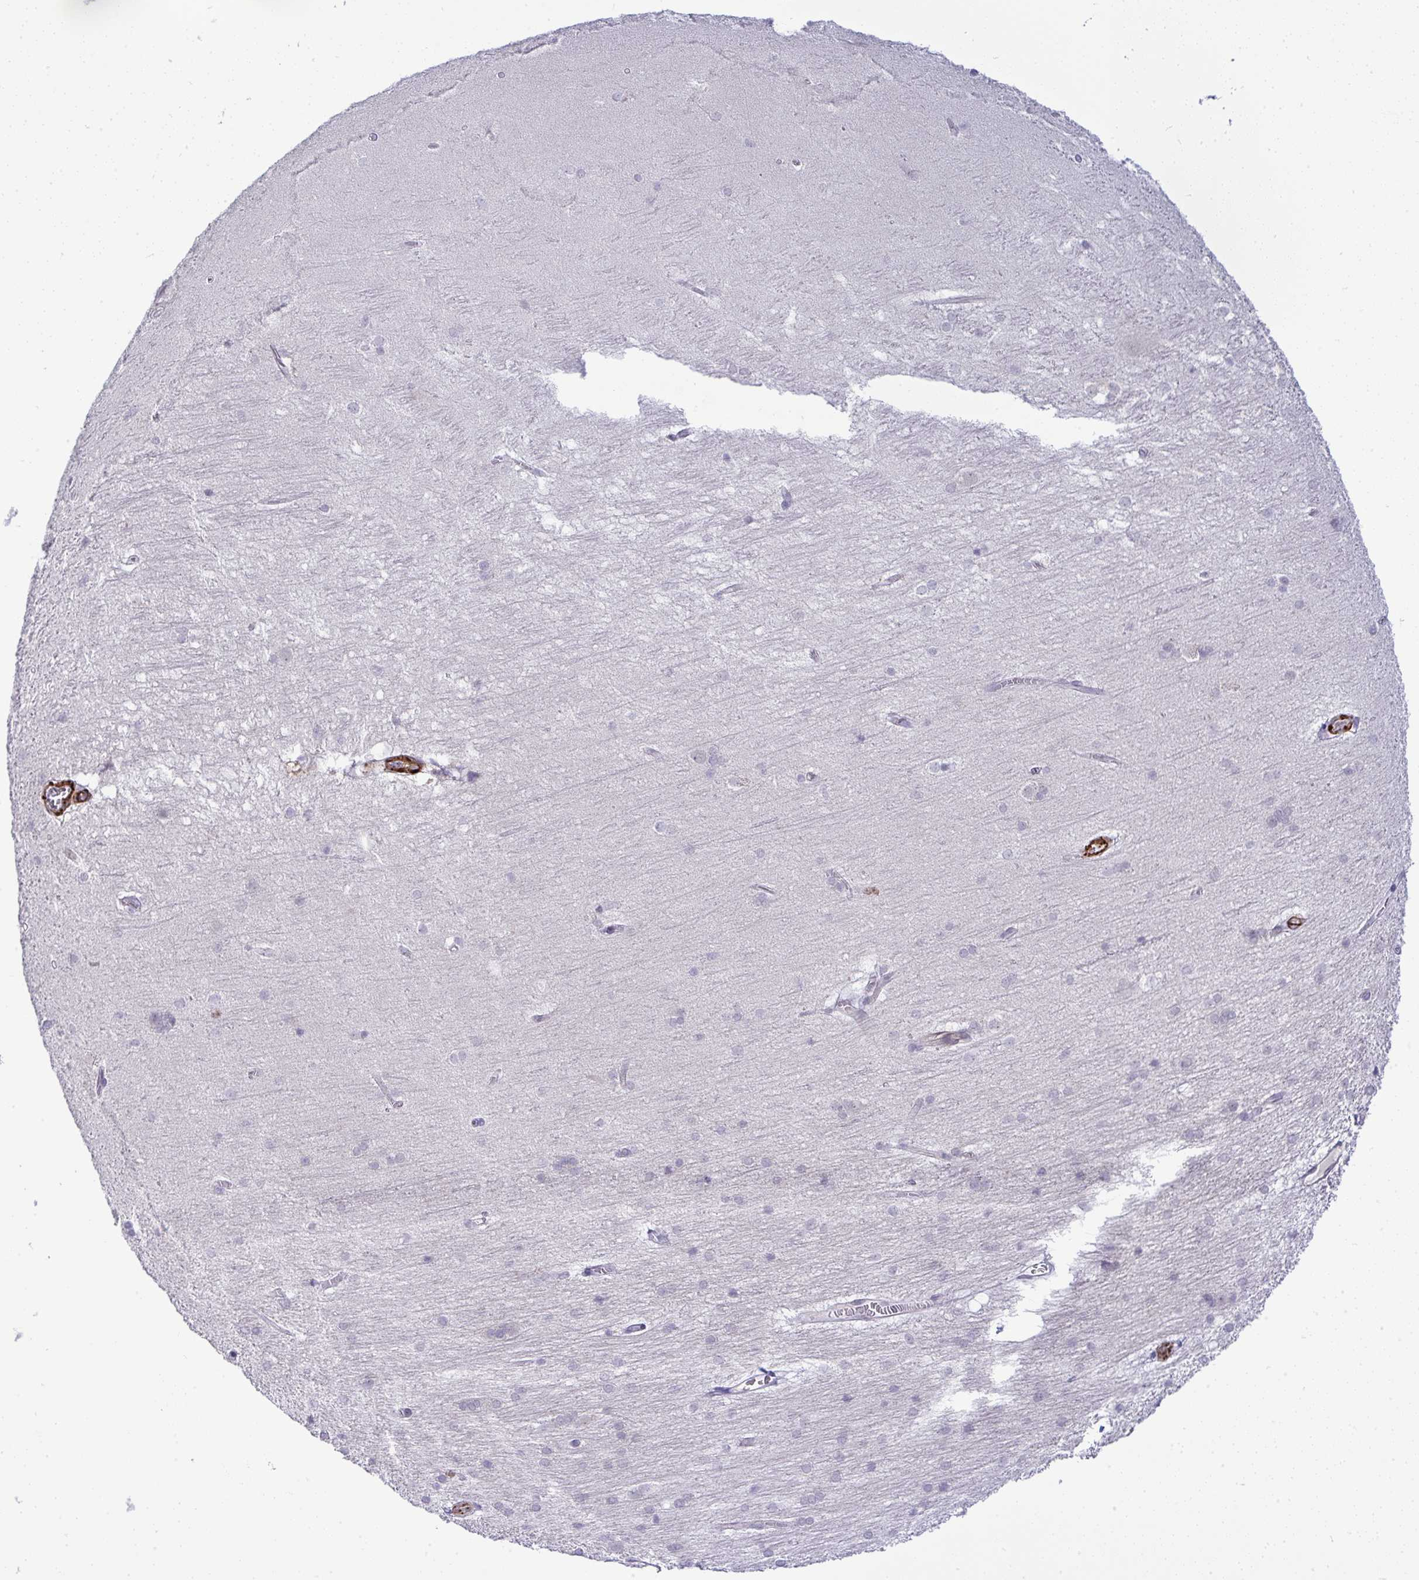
{"staining": {"intensity": "negative", "quantity": "none", "location": "none"}, "tissue": "hippocampus", "cell_type": "Glial cells", "image_type": "normal", "snomed": [{"axis": "morphology", "description": "Normal tissue, NOS"}, {"axis": "topography", "description": "Cerebral cortex"}, {"axis": "topography", "description": "Hippocampus"}], "caption": "Glial cells show no significant staining in normal hippocampus. The staining is performed using DAB (3,3'-diaminobenzidine) brown chromogen with nuclei counter-stained in using hematoxylin.", "gene": "UBE2S", "patient": {"sex": "female", "age": 19}}